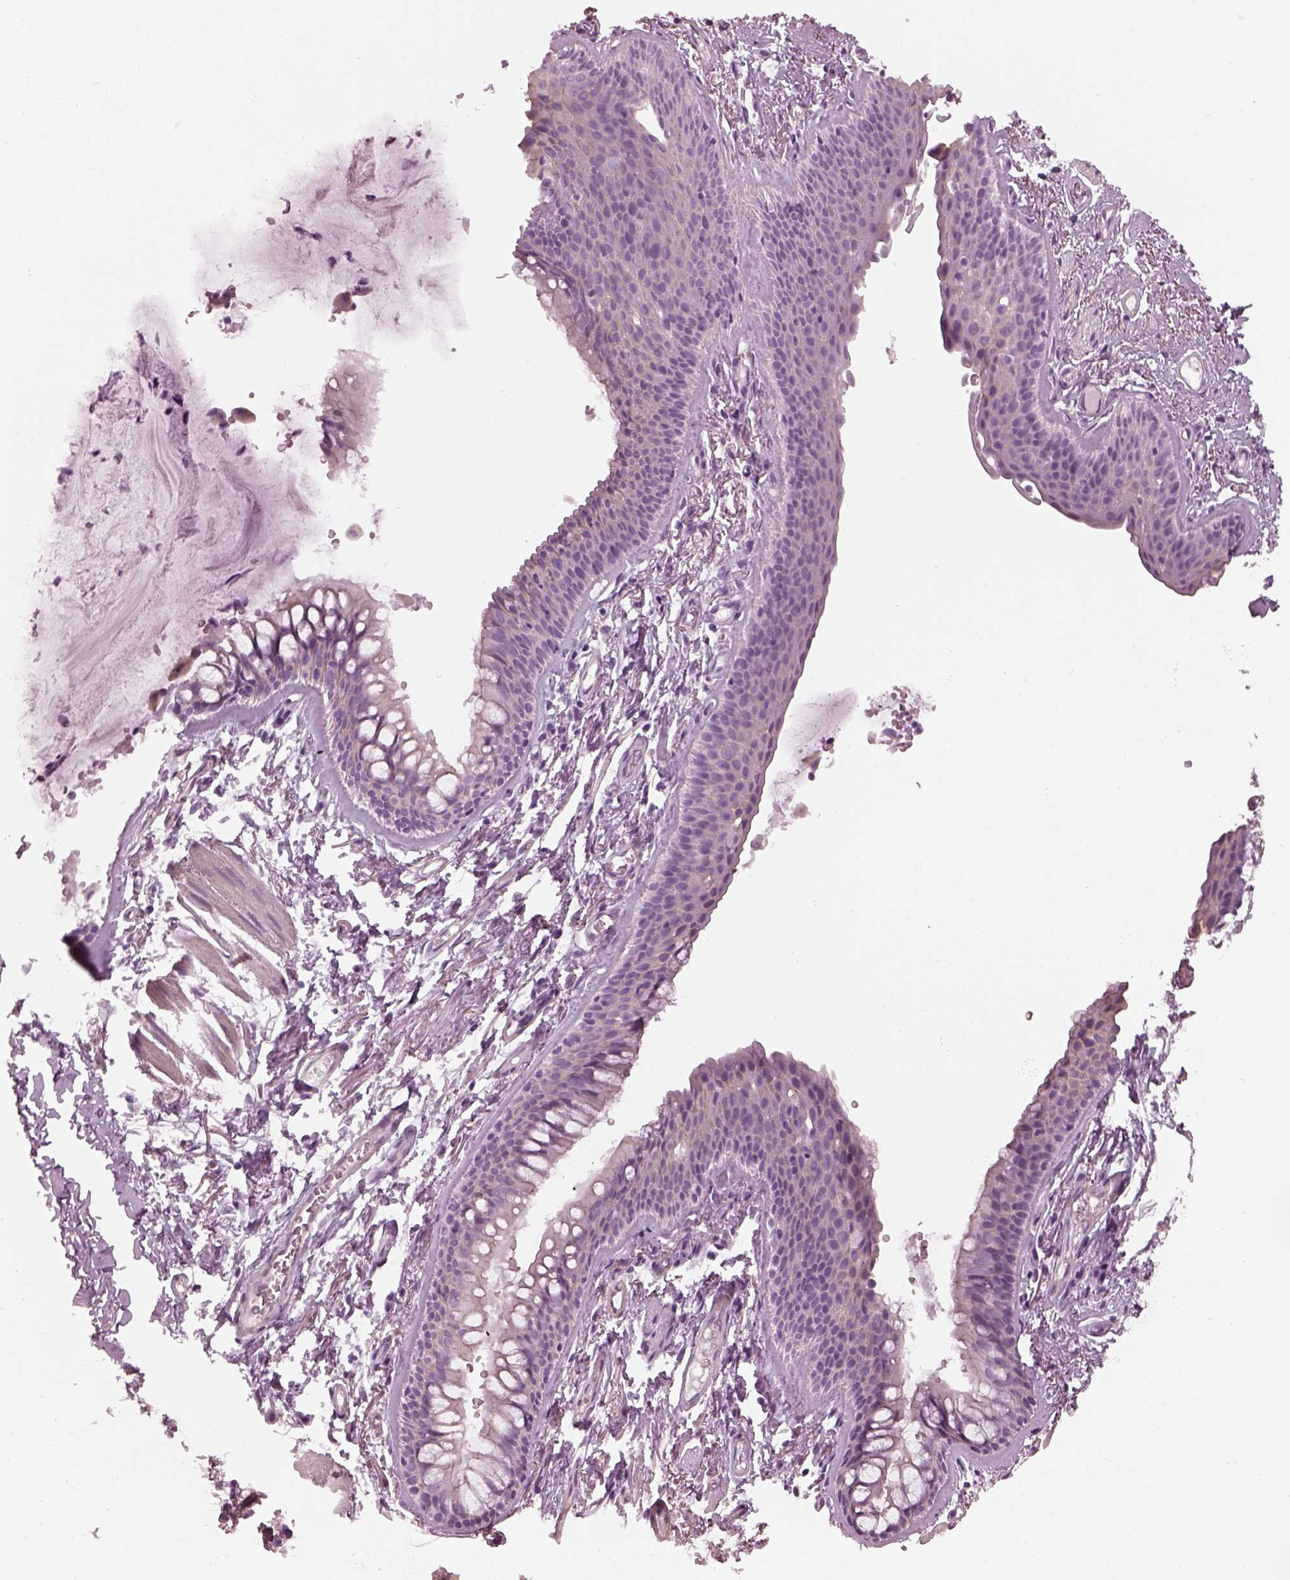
{"staining": {"intensity": "negative", "quantity": "none", "location": "none"}, "tissue": "soft tissue", "cell_type": "Fibroblasts", "image_type": "normal", "snomed": [{"axis": "morphology", "description": "Normal tissue, NOS"}, {"axis": "topography", "description": "Cartilage tissue"}, {"axis": "topography", "description": "Bronchus"}], "caption": "Fibroblasts are negative for brown protein staining in unremarkable soft tissue. Brightfield microscopy of IHC stained with DAB (brown) and hematoxylin (blue), captured at high magnification.", "gene": "BFSP1", "patient": {"sex": "female", "age": 79}}